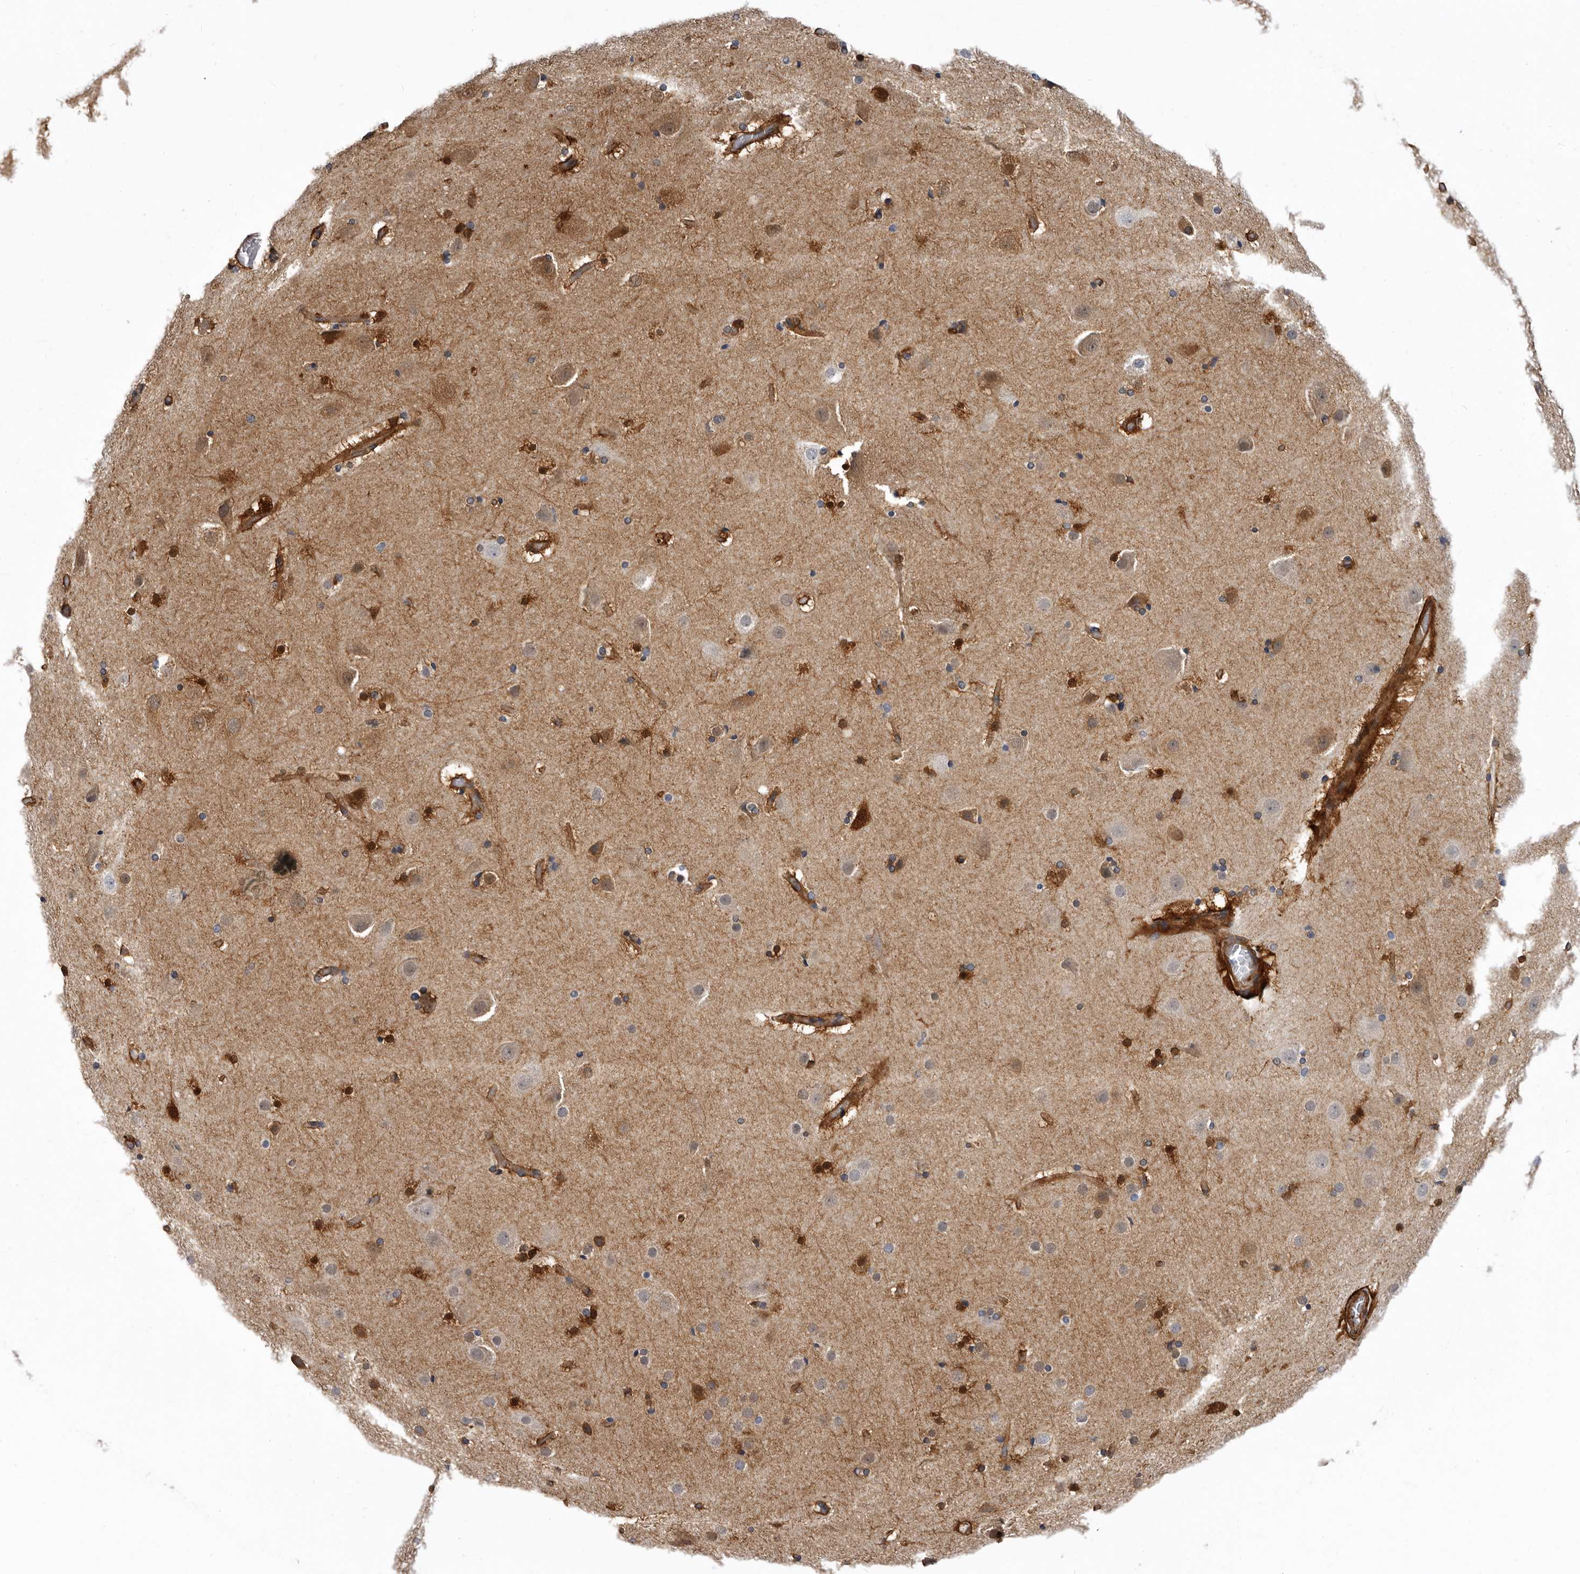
{"staining": {"intensity": "strong", "quantity": ">75%", "location": "cytoplasmic/membranous"}, "tissue": "cerebral cortex", "cell_type": "Endothelial cells", "image_type": "normal", "snomed": [{"axis": "morphology", "description": "Normal tissue, NOS"}, {"axis": "topography", "description": "Cerebral cortex"}], "caption": "The image exhibits staining of unremarkable cerebral cortex, revealing strong cytoplasmic/membranous protein staining (brown color) within endothelial cells. Using DAB (brown) and hematoxylin (blue) stains, captured at high magnification using brightfield microscopy.", "gene": "ENAH", "patient": {"sex": "male", "age": 57}}